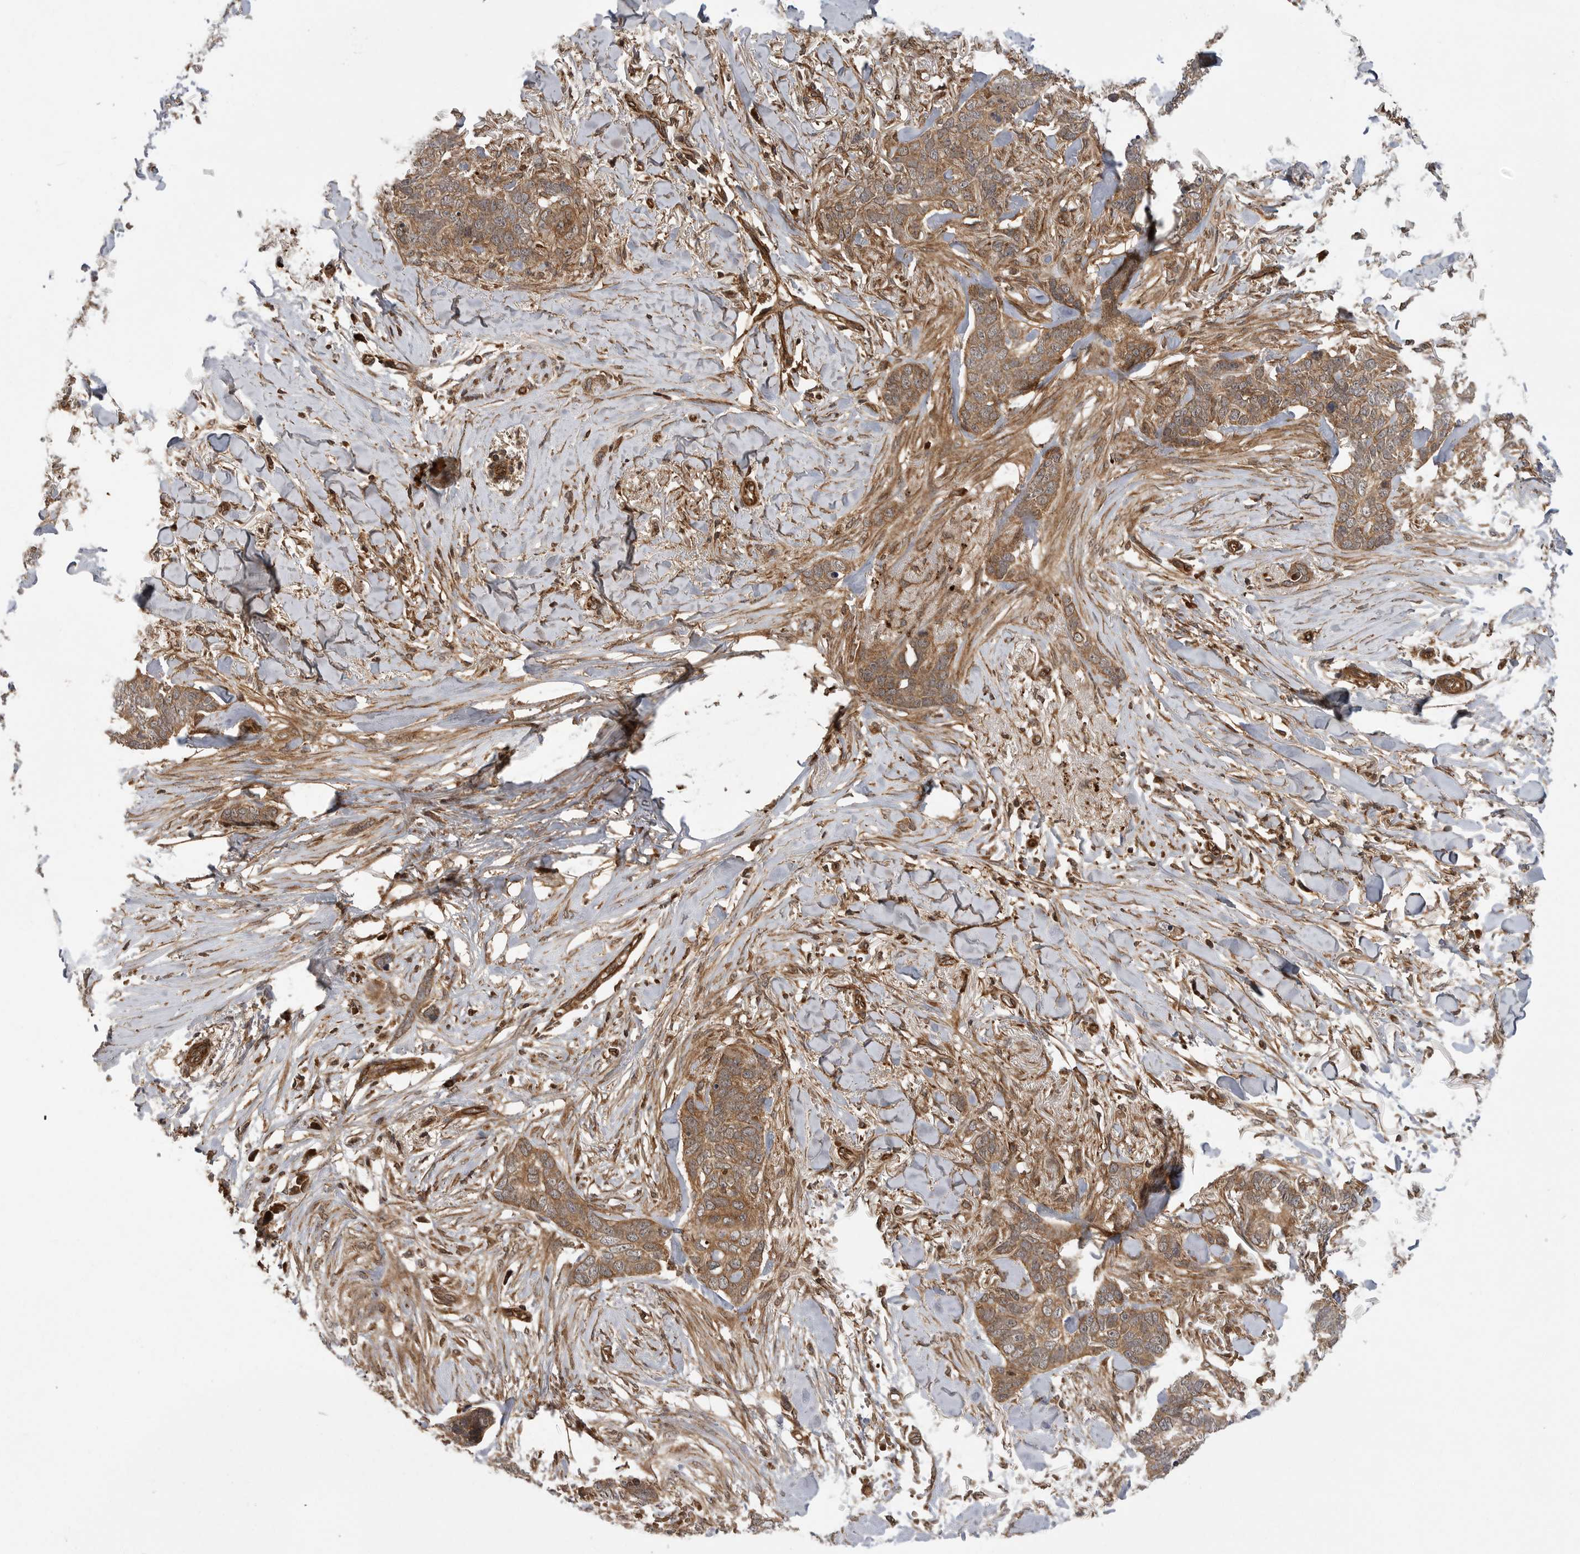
{"staining": {"intensity": "moderate", "quantity": ">75%", "location": "cytoplasmic/membranous"}, "tissue": "skin cancer", "cell_type": "Tumor cells", "image_type": "cancer", "snomed": [{"axis": "morphology", "description": "Normal tissue, NOS"}, {"axis": "morphology", "description": "Basal cell carcinoma"}, {"axis": "topography", "description": "Skin"}], "caption": "An IHC image of neoplastic tissue is shown. Protein staining in brown shows moderate cytoplasmic/membranous positivity in basal cell carcinoma (skin) within tumor cells. The staining was performed using DAB to visualize the protein expression in brown, while the nuclei were stained in blue with hematoxylin (Magnification: 20x).", "gene": "PRDX4", "patient": {"sex": "male", "age": 77}}